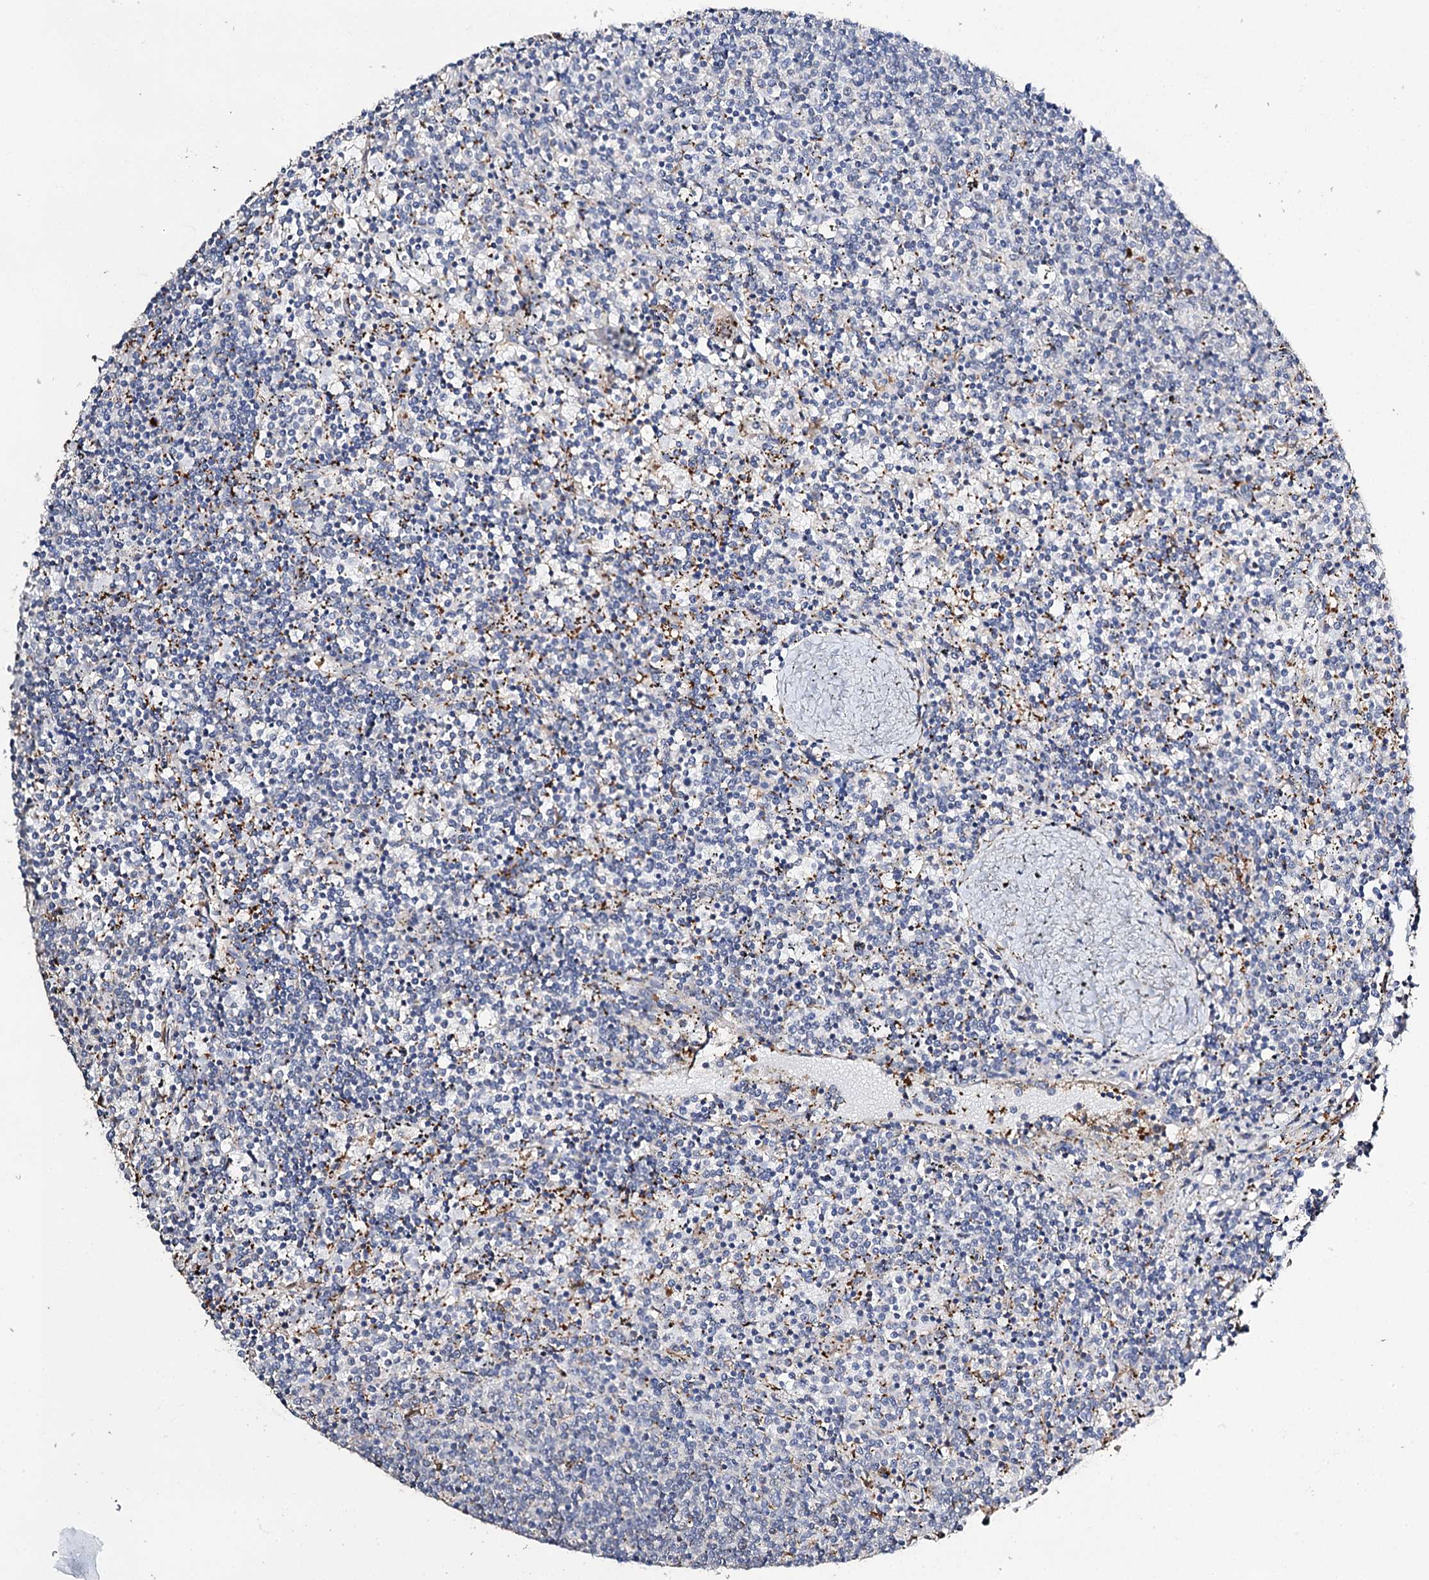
{"staining": {"intensity": "negative", "quantity": "none", "location": "none"}, "tissue": "lymphoma", "cell_type": "Tumor cells", "image_type": "cancer", "snomed": [{"axis": "morphology", "description": "Malignant lymphoma, non-Hodgkin's type, Low grade"}, {"axis": "topography", "description": "Spleen"}], "caption": "There is no significant positivity in tumor cells of lymphoma.", "gene": "DNAH6", "patient": {"sex": "female", "age": 50}}